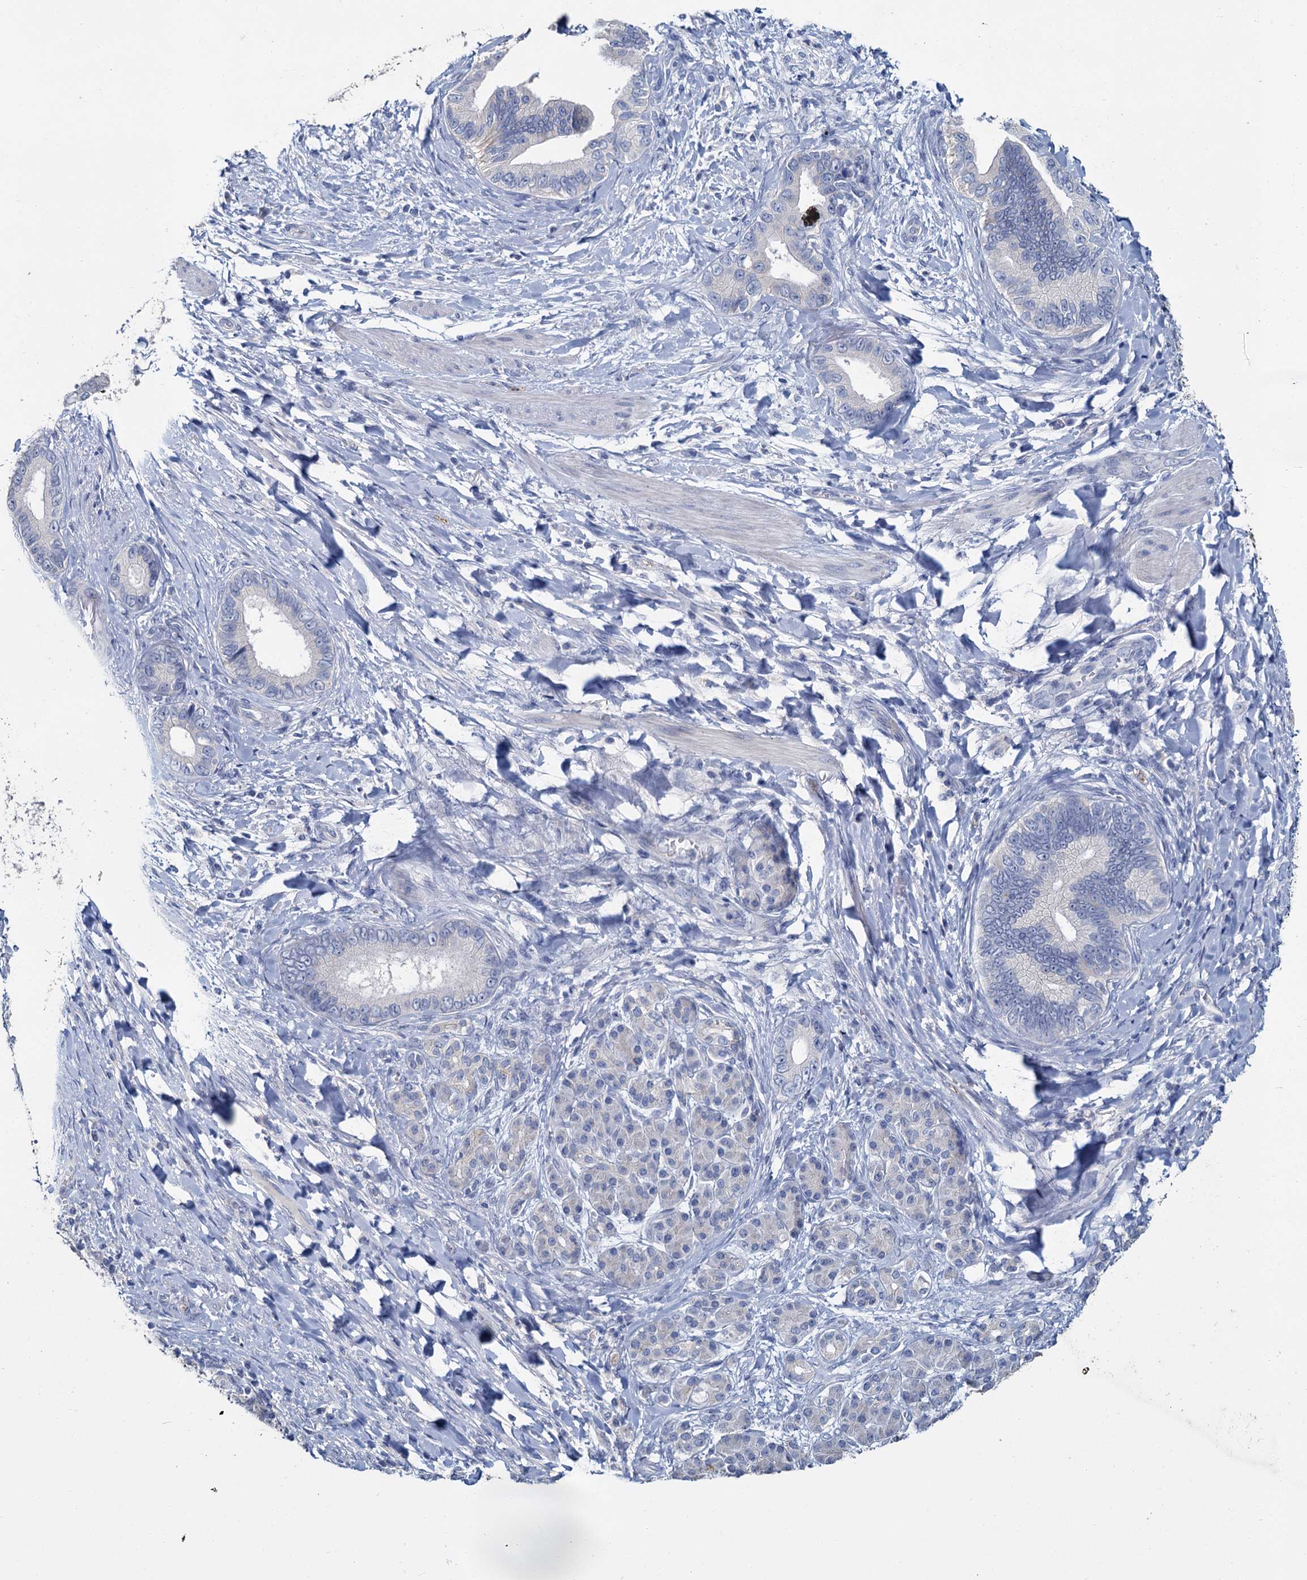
{"staining": {"intensity": "negative", "quantity": "none", "location": "none"}, "tissue": "pancreatic cancer", "cell_type": "Tumor cells", "image_type": "cancer", "snomed": [{"axis": "morphology", "description": "Adenocarcinoma, NOS"}, {"axis": "topography", "description": "Pancreas"}], "caption": "Tumor cells are negative for protein expression in human pancreatic cancer.", "gene": "SNCB", "patient": {"sex": "female", "age": 55}}